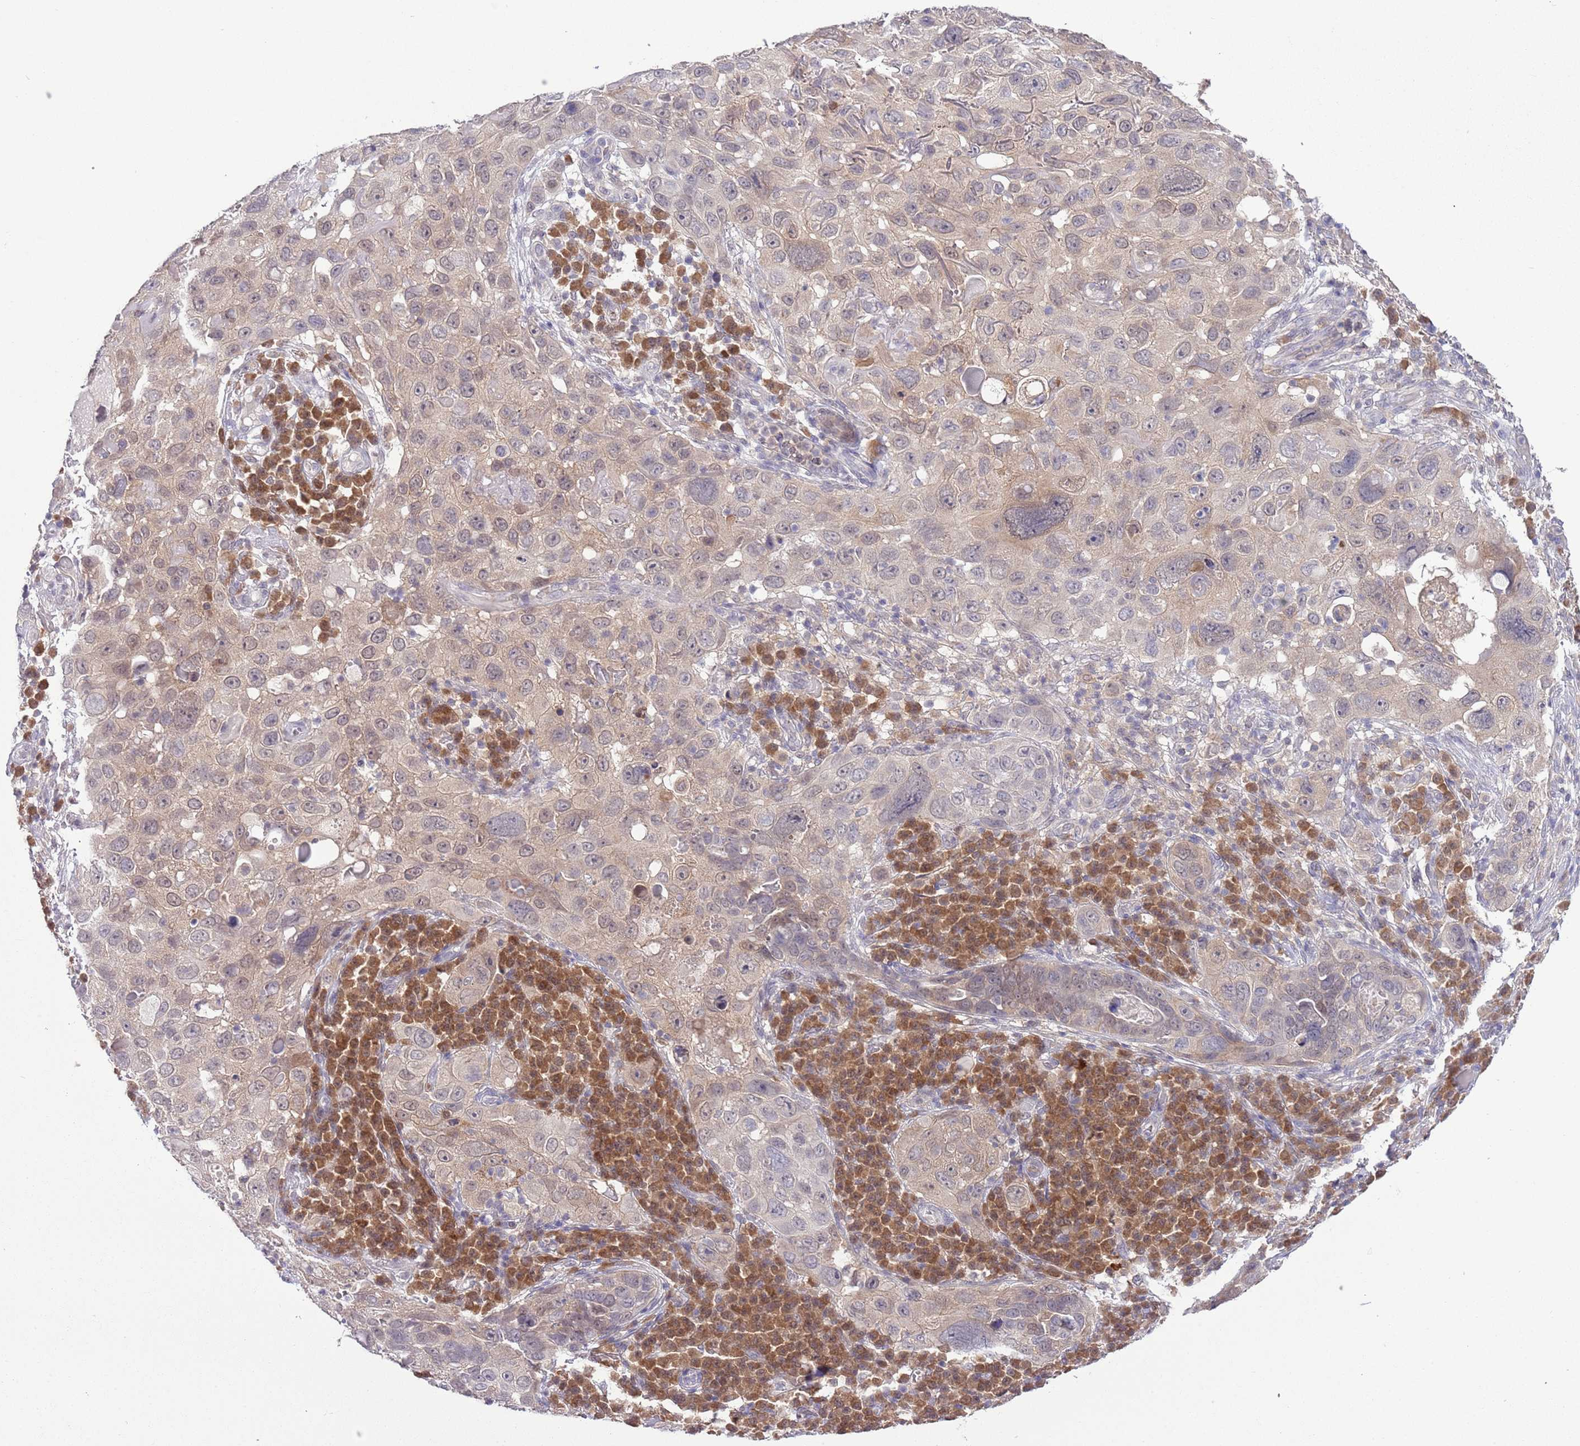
{"staining": {"intensity": "weak", "quantity": "<25%", "location": "cytoplasmic/membranous"}, "tissue": "skin cancer", "cell_type": "Tumor cells", "image_type": "cancer", "snomed": [{"axis": "morphology", "description": "Squamous cell carcinoma in situ, NOS"}, {"axis": "morphology", "description": "Squamous cell carcinoma, NOS"}, {"axis": "topography", "description": "Skin"}], "caption": "Tumor cells show no significant protein positivity in skin squamous cell carcinoma in situ. Brightfield microscopy of immunohistochemistry (IHC) stained with DAB (3,3'-diaminobenzidine) (brown) and hematoxylin (blue), captured at high magnification.", "gene": "GALK2", "patient": {"sex": "male", "age": 93}}